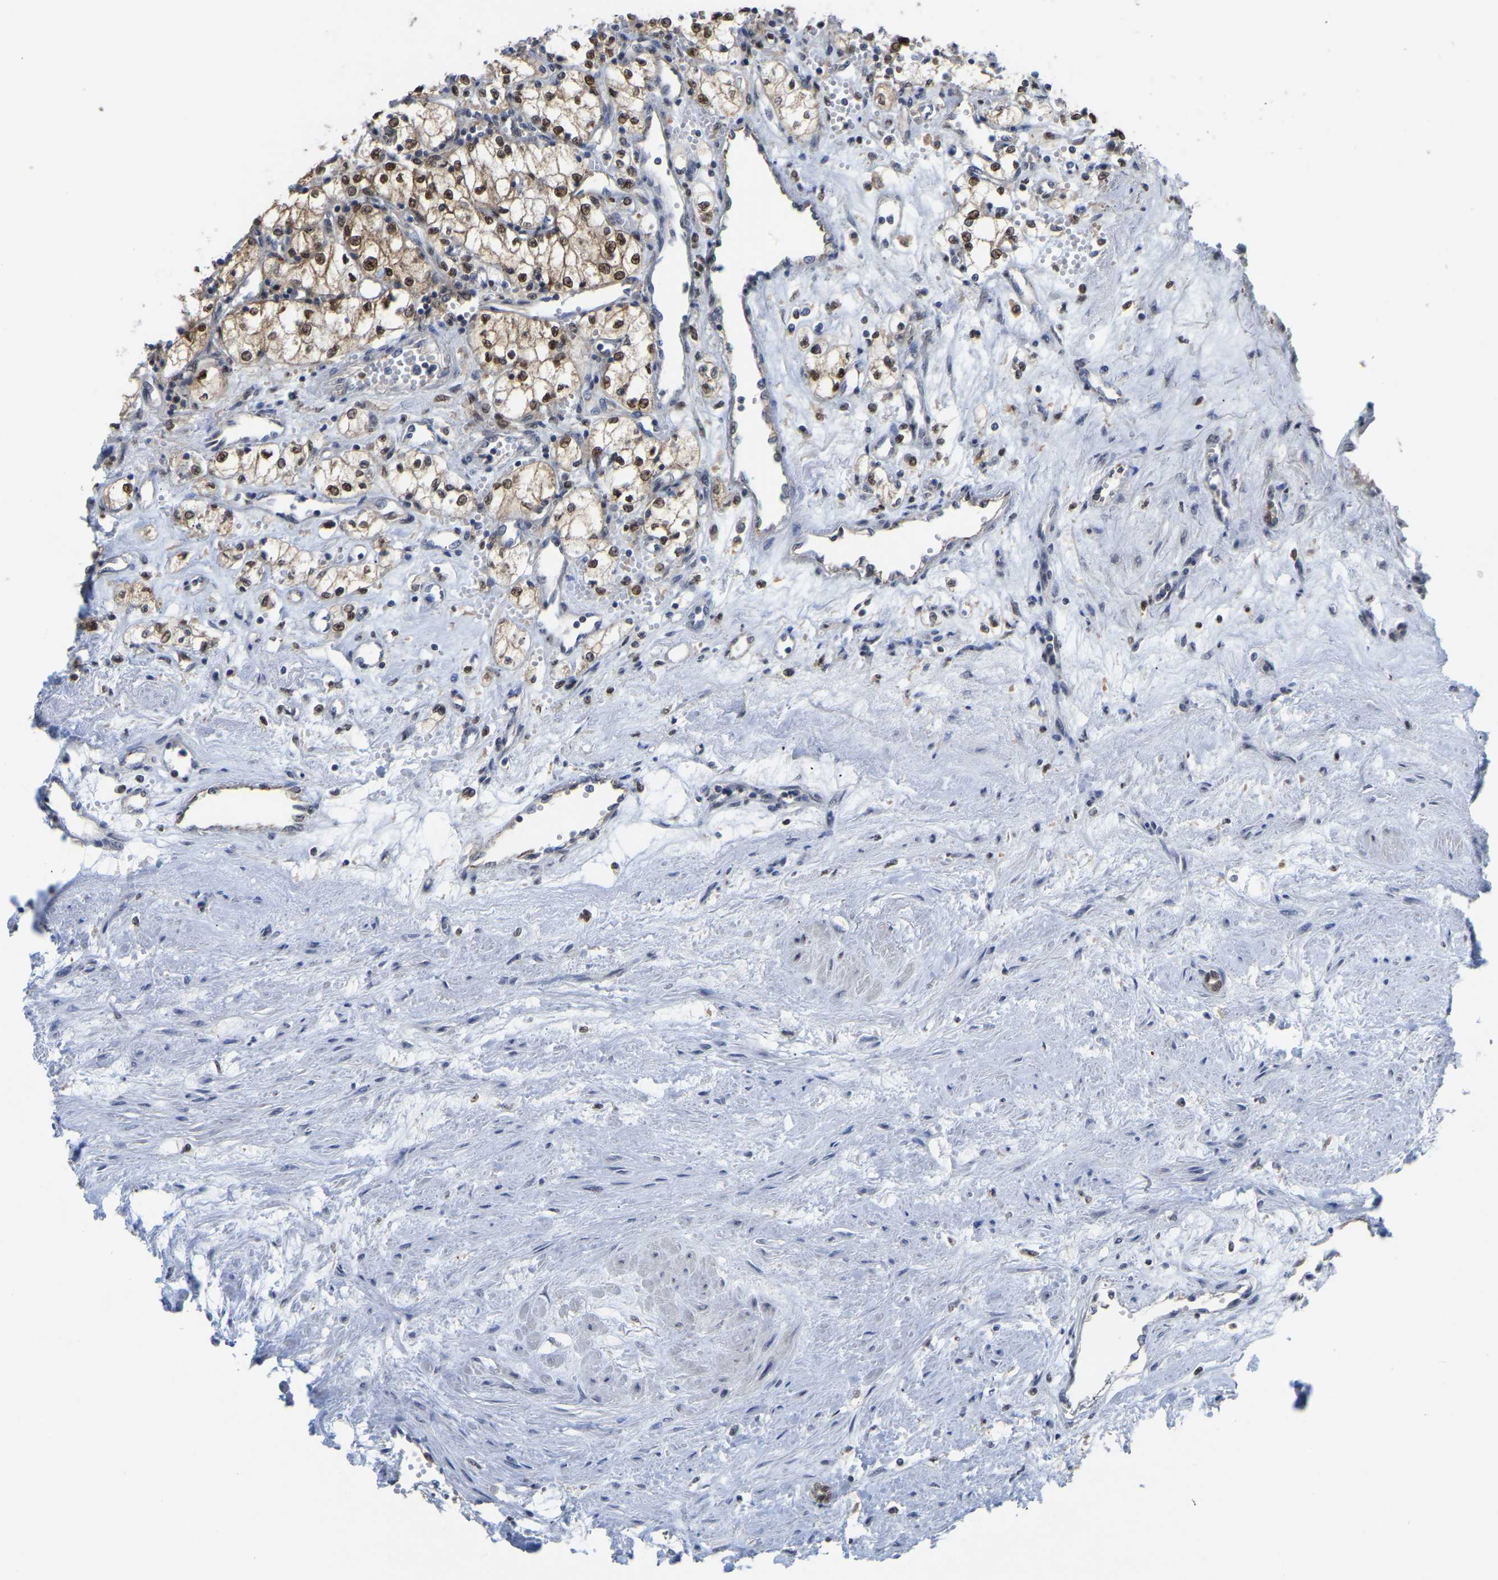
{"staining": {"intensity": "moderate", "quantity": ">75%", "location": "nuclear"}, "tissue": "renal cancer", "cell_type": "Tumor cells", "image_type": "cancer", "snomed": [{"axis": "morphology", "description": "Adenocarcinoma, NOS"}, {"axis": "topography", "description": "Kidney"}], "caption": "DAB (3,3'-diaminobenzidine) immunohistochemical staining of adenocarcinoma (renal) demonstrates moderate nuclear protein staining in approximately >75% of tumor cells.", "gene": "KLRG2", "patient": {"sex": "male", "age": 59}}